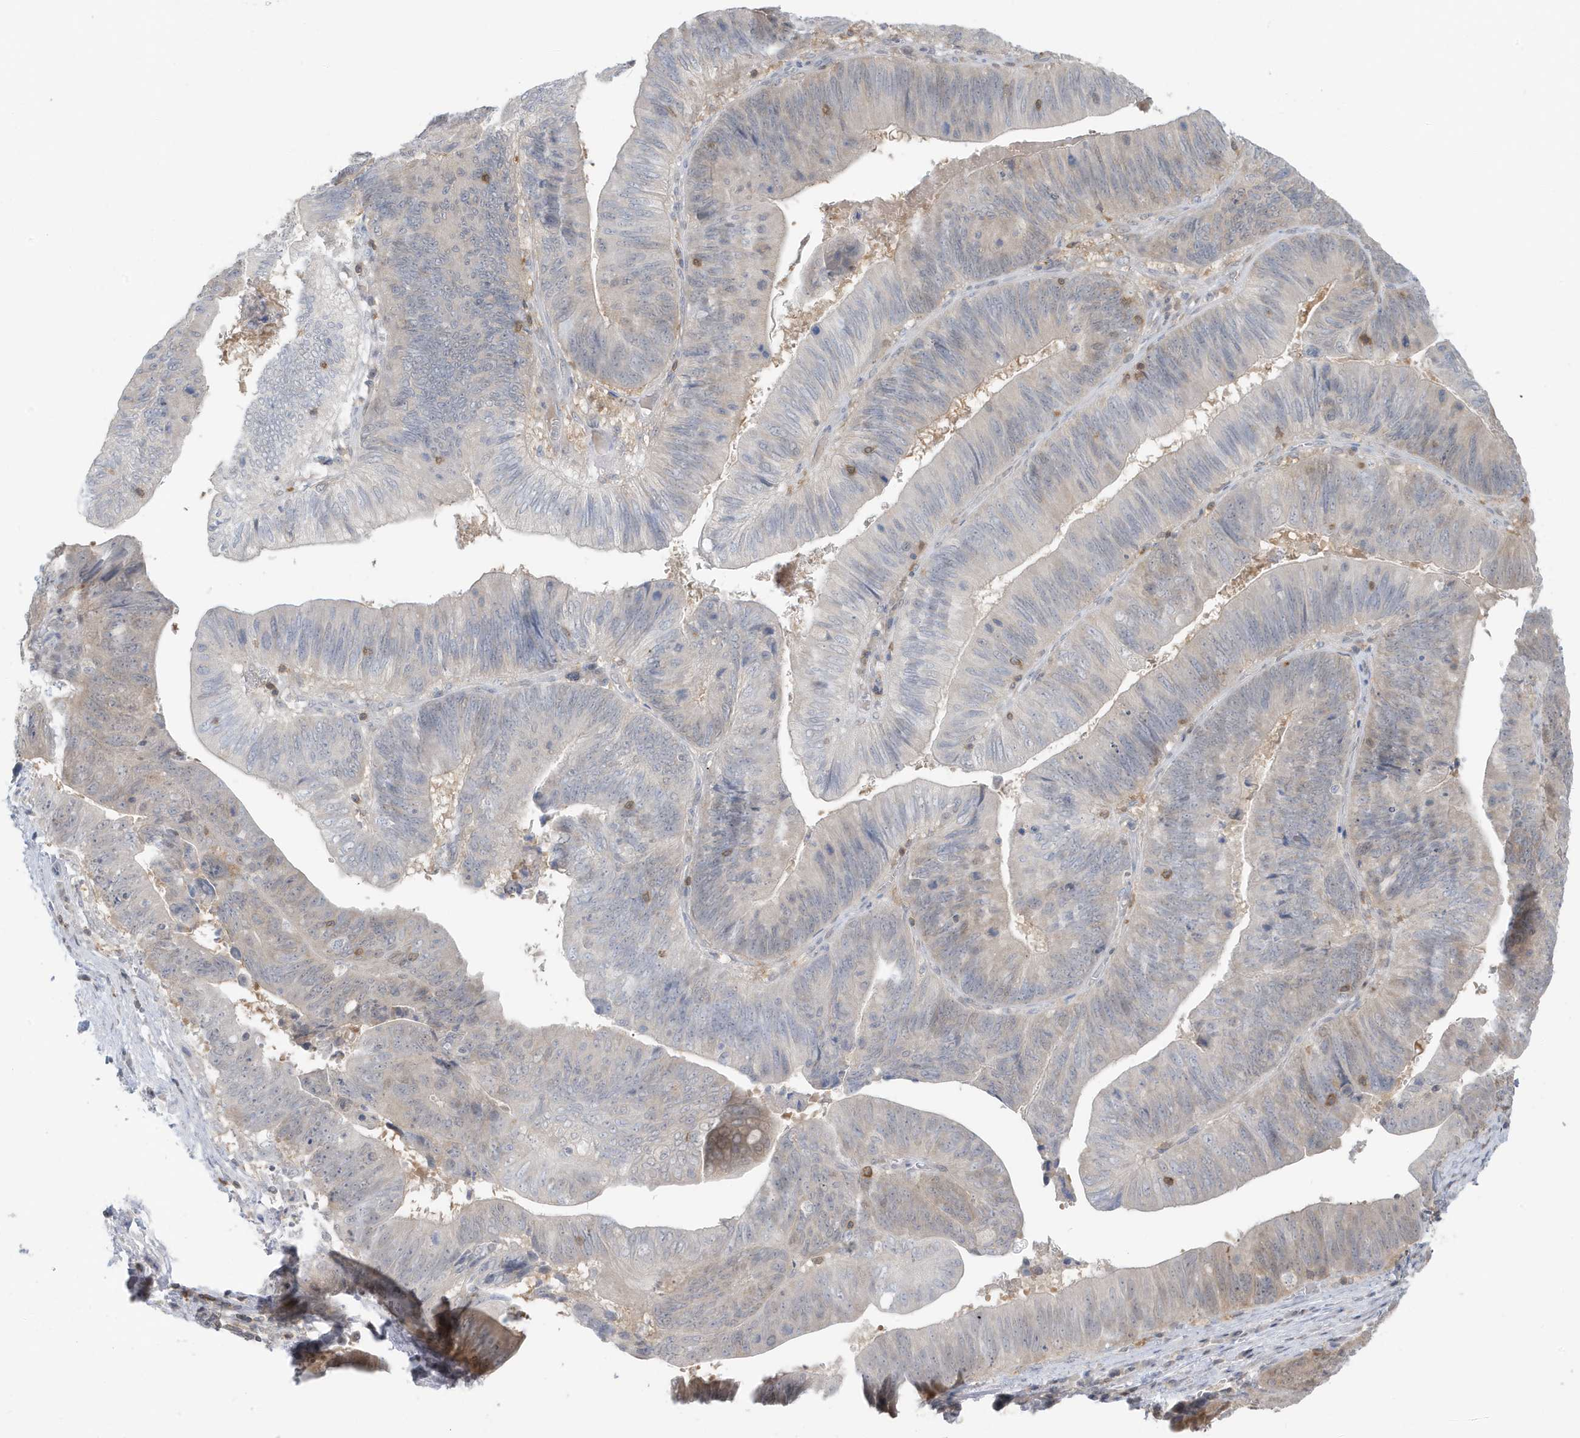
{"staining": {"intensity": "weak", "quantity": "<25%", "location": "cytoplasmic/membranous"}, "tissue": "pancreatic cancer", "cell_type": "Tumor cells", "image_type": "cancer", "snomed": [{"axis": "morphology", "description": "Adenocarcinoma, NOS"}, {"axis": "topography", "description": "Pancreas"}], "caption": "Pancreatic adenocarcinoma was stained to show a protein in brown. There is no significant expression in tumor cells.", "gene": "OGA", "patient": {"sex": "male", "age": 63}}